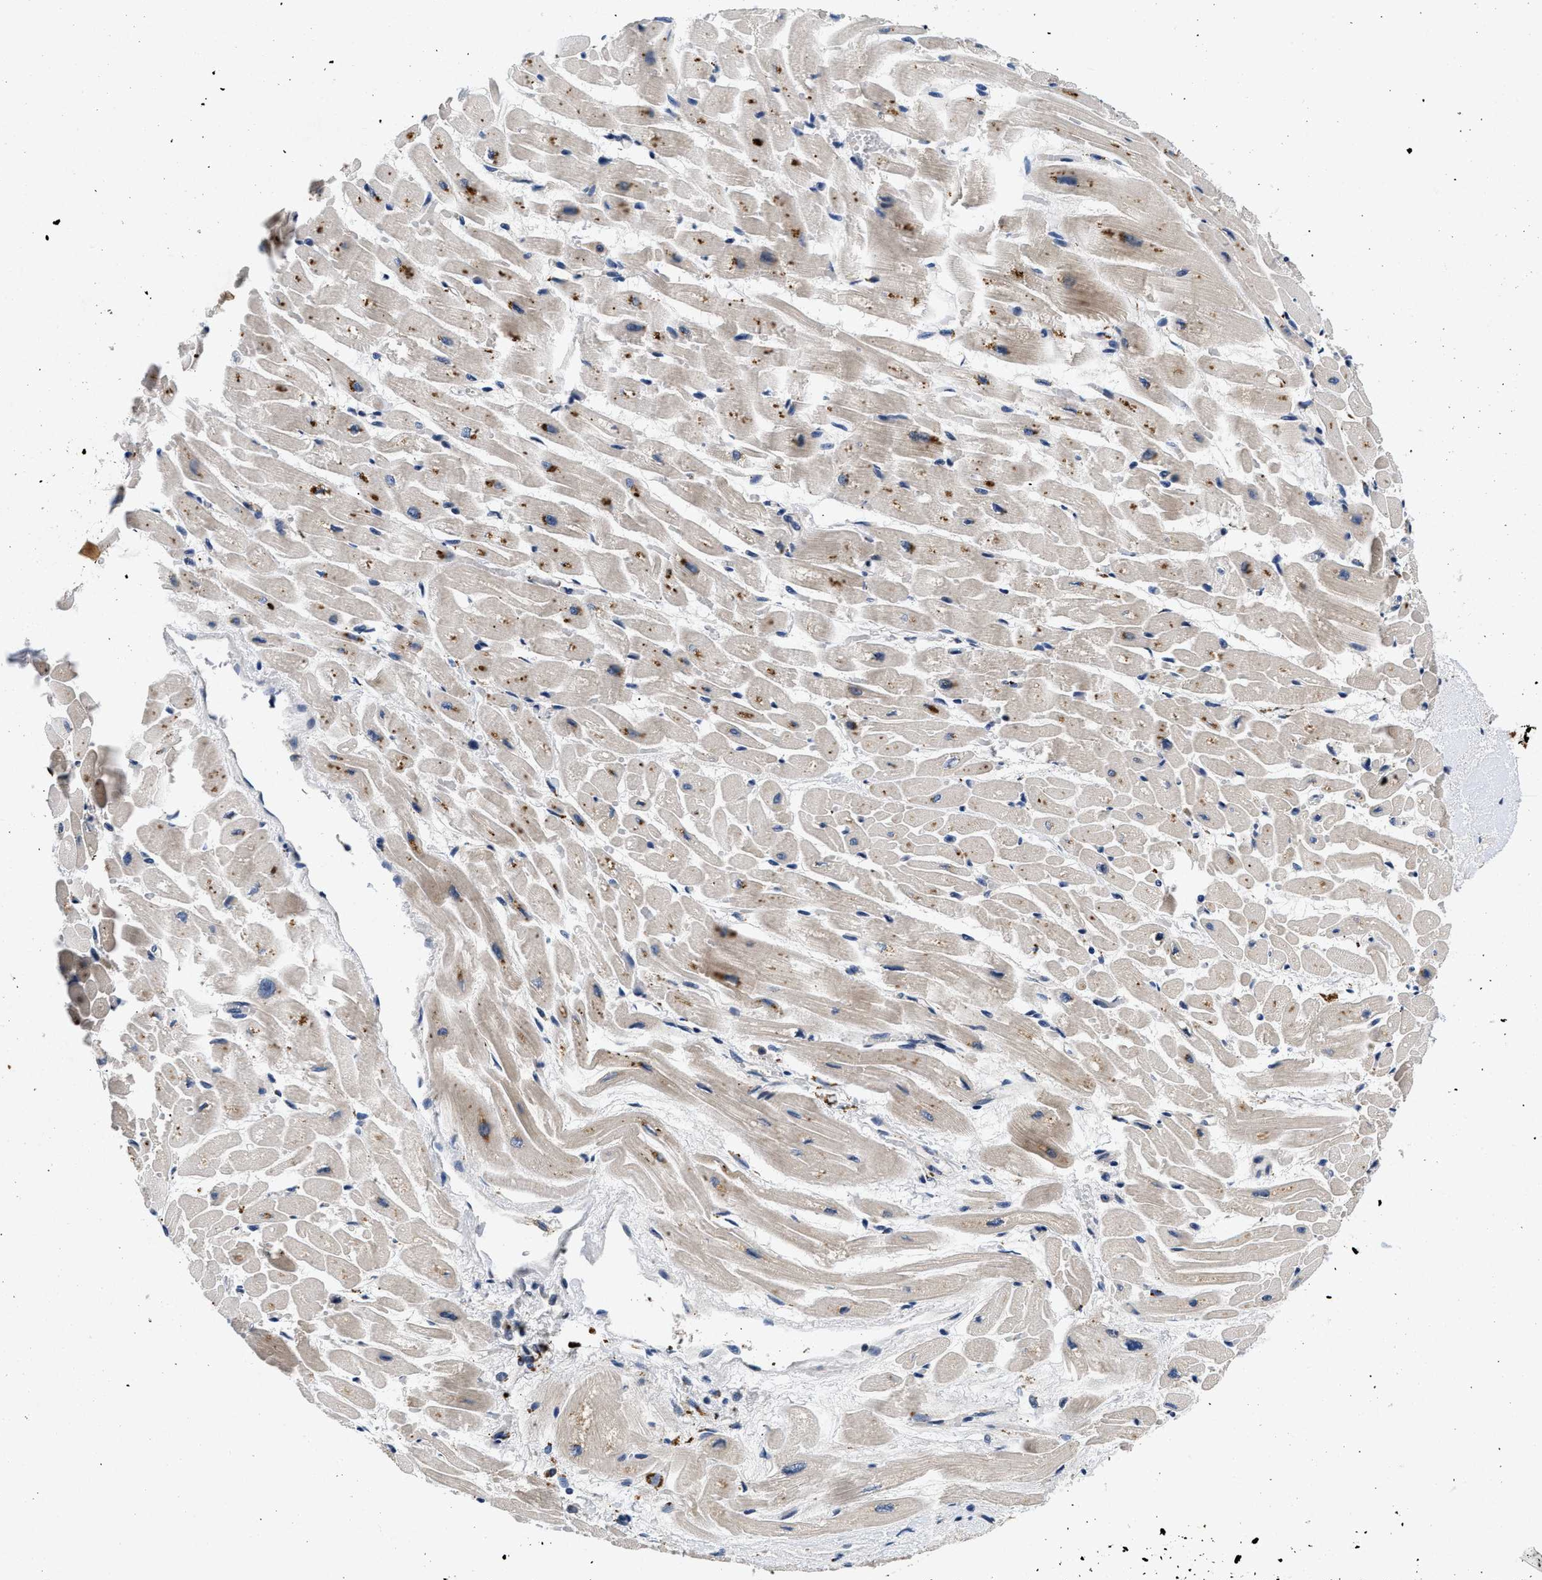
{"staining": {"intensity": "moderate", "quantity": "25%-75%", "location": "cytoplasmic/membranous"}, "tissue": "heart muscle", "cell_type": "Cardiomyocytes", "image_type": "normal", "snomed": [{"axis": "morphology", "description": "Normal tissue, NOS"}, {"axis": "topography", "description": "Heart"}], "caption": "Approximately 25%-75% of cardiomyocytes in unremarkable heart muscle reveal moderate cytoplasmic/membranous protein positivity as visualized by brown immunohistochemical staining.", "gene": "PDP1", "patient": {"sex": "male", "age": 45}}